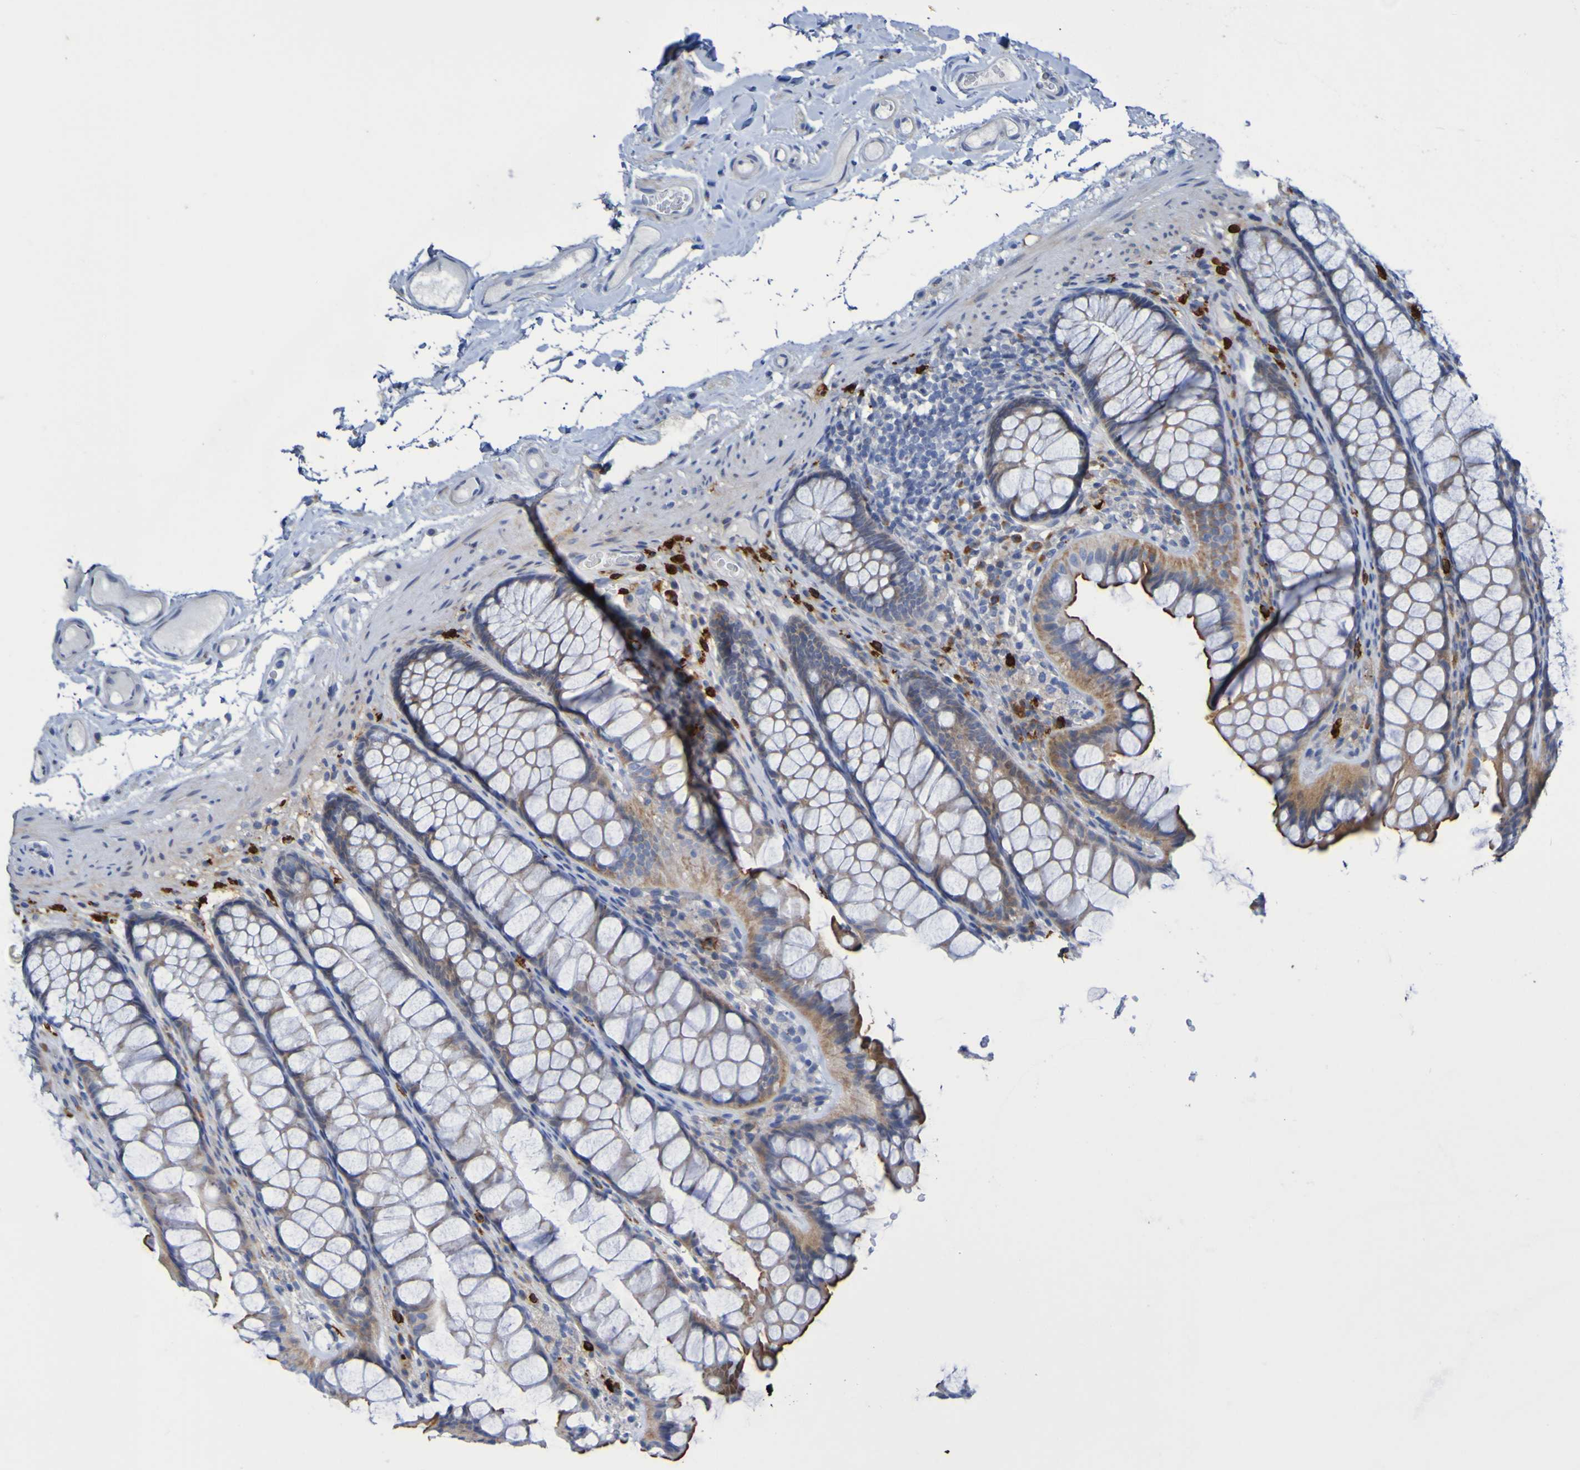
{"staining": {"intensity": "weak", "quantity": "<25%", "location": "cytoplasmic/membranous"}, "tissue": "colon", "cell_type": "Endothelial cells", "image_type": "normal", "snomed": [{"axis": "morphology", "description": "Normal tissue, NOS"}, {"axis": "topography", "description": "Colon"}], "caption": "Human colon stained for a protein using immunohistochemistry (IHC) exhibits no expression in endothelial cells.", "gene": "C11orf24", "patient": {"sex": "female", "age": 55}}